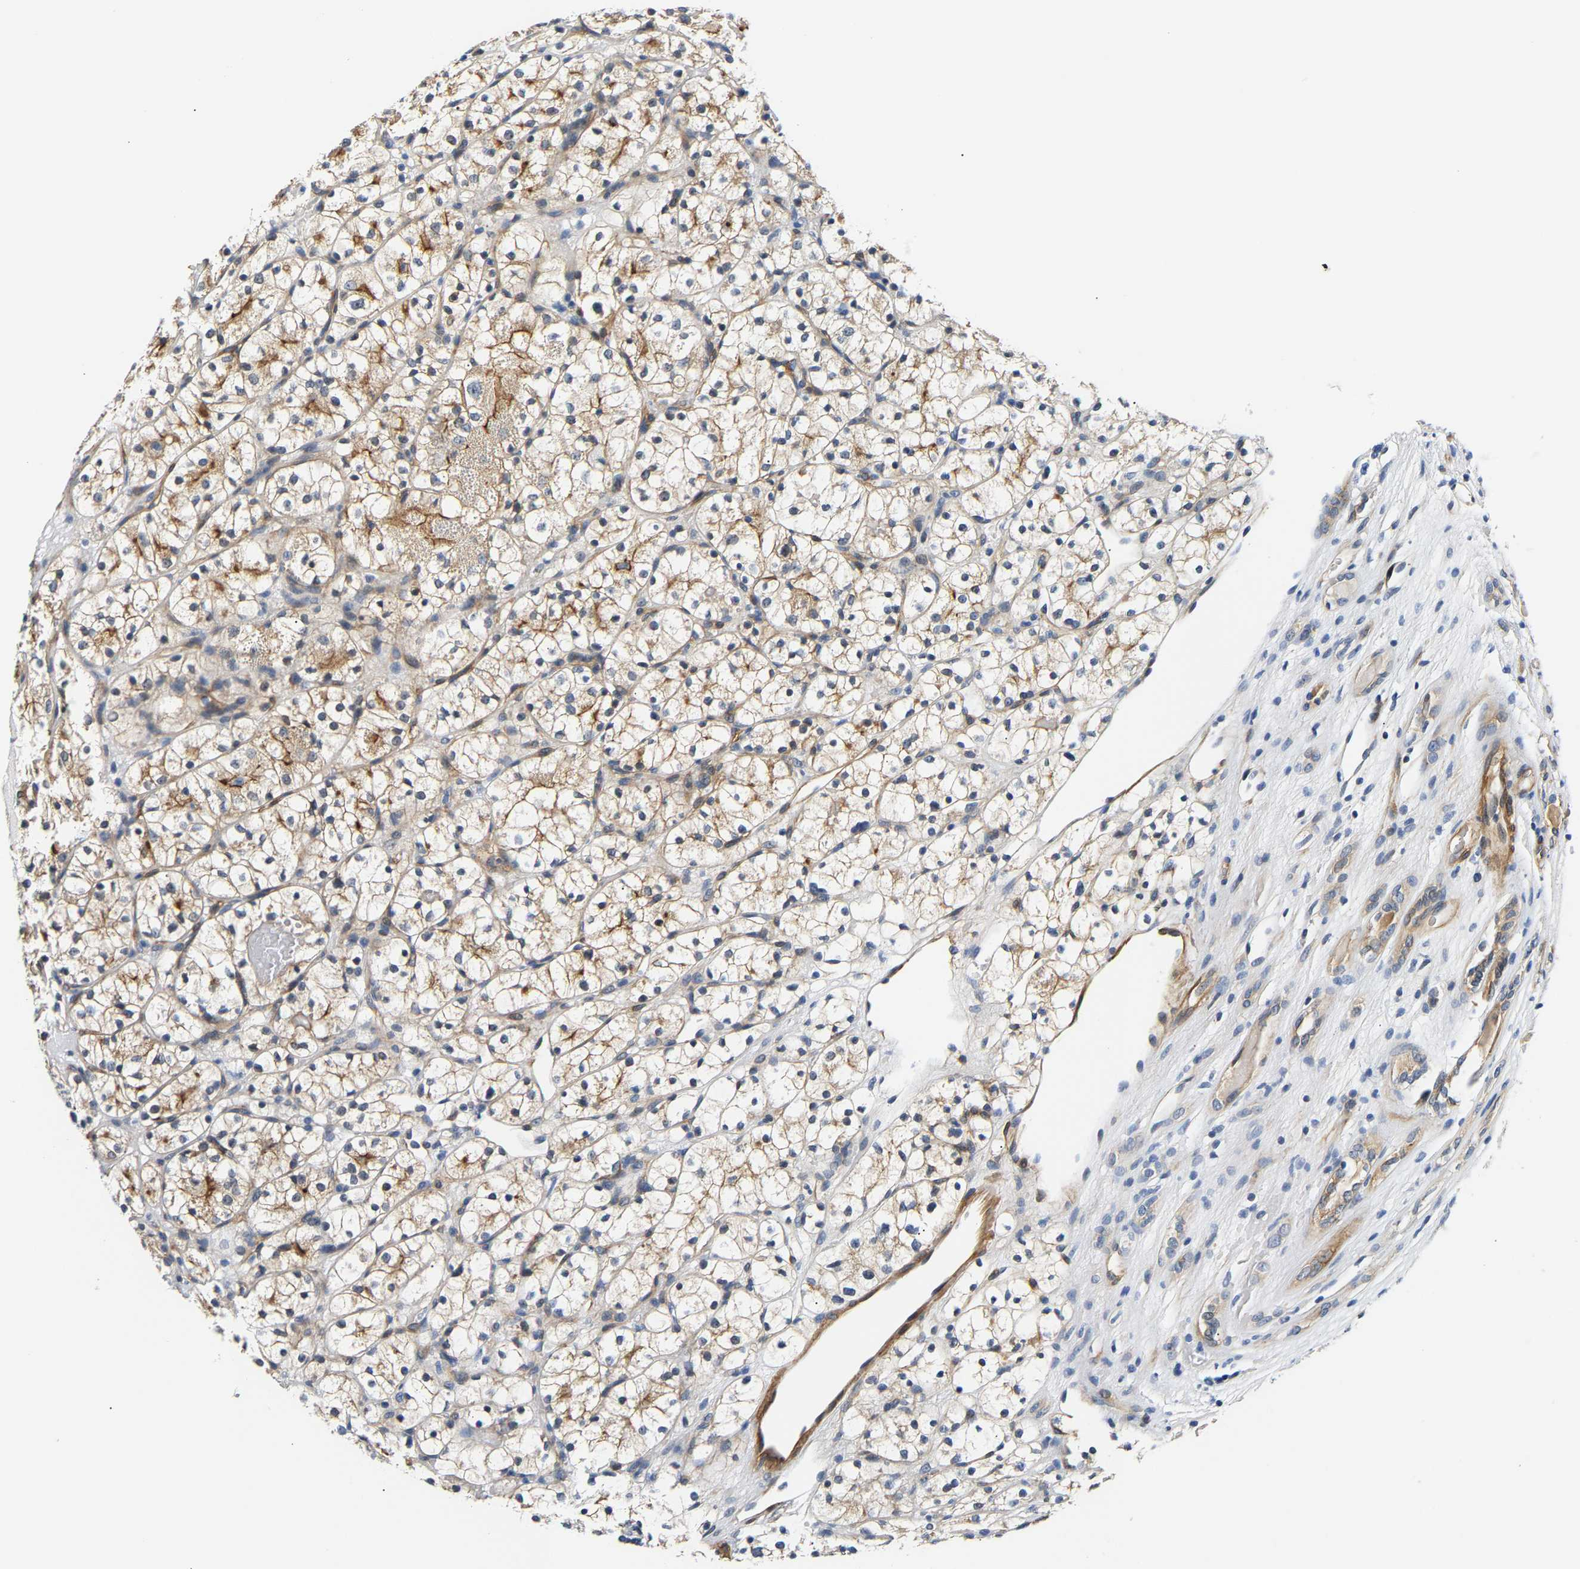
{"staining": {"intensity": "moderate", "quantity": ">75%", "location": "cytoplasmic/membranous"}, "tissue": "renal cancer", "cell_type": "Tumor cells", "image_type": "cancer", "snomed": [{"axis": "morphology", "description": "Adenocarcinoma, NOS"}, {"axis": "topography", "description": "Kidney"}], "caption": "A brown stain highlights moderate cytoplasmic/membranous staining of a protein in adenocarcinoma (renal) tumor cells.", "gene": "PAWR", "patient": {"sex": "female", "age": 60}}